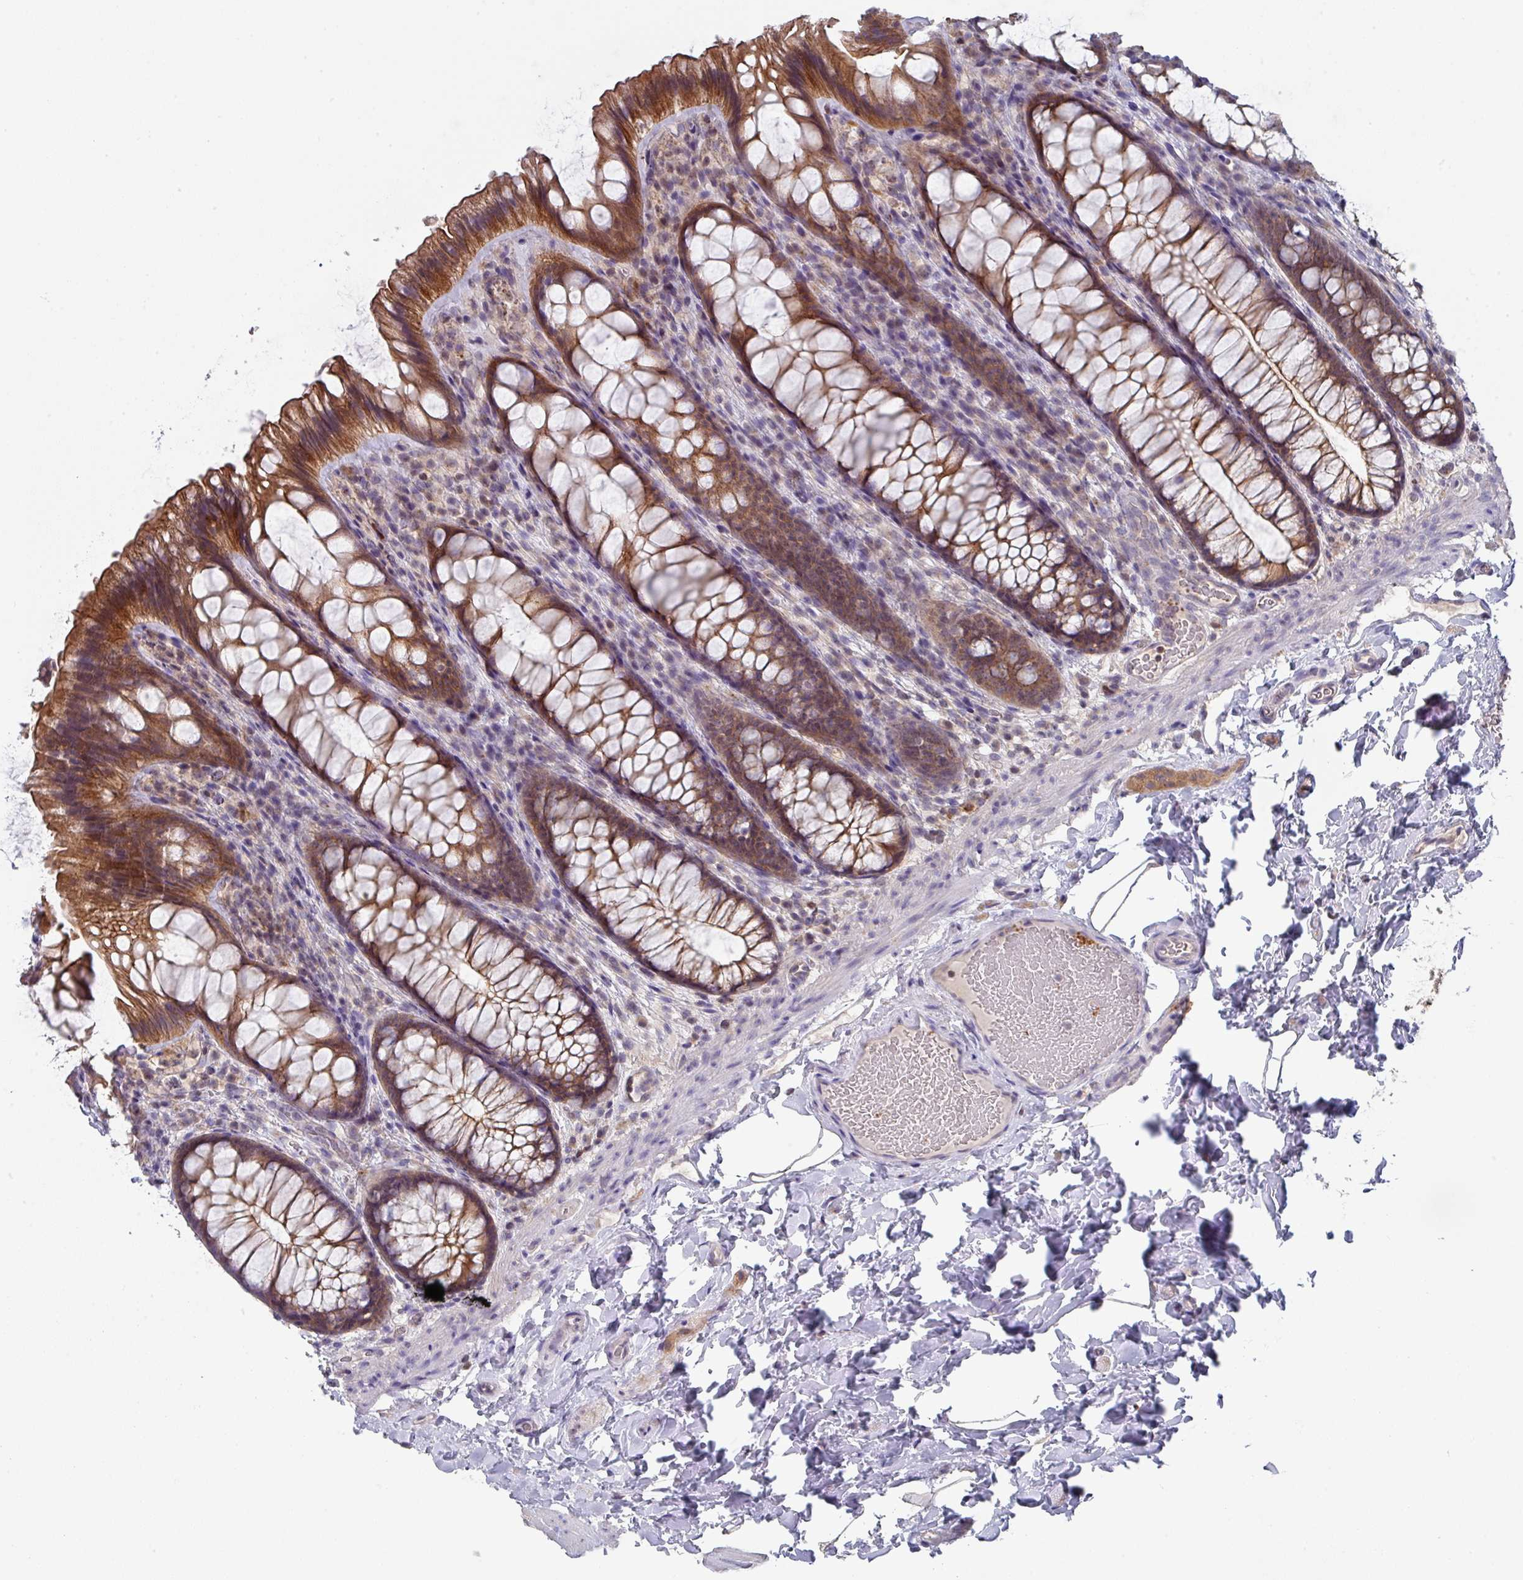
{"staining": {"intensity": "negative", "quantity": "none", "location": "none"}, "tissue": "colon", "cell_type": "Endothelial cells", "image_type": "normal", "snomed": [{"axis": "morphology", "description": "Normal tissue, NOS"}, {"axis": "topography", "description": "Colon"}], "caption": "Endothelial cells show no significant expression in benign colon. The staining is performed using DAB (3,3'-diaminobenzidine) brown chromogen with nuclei counter-stained in using hematoxylin.", "gene": "DCAF12L1", "patient": {"sex": "male", "age": 46}}